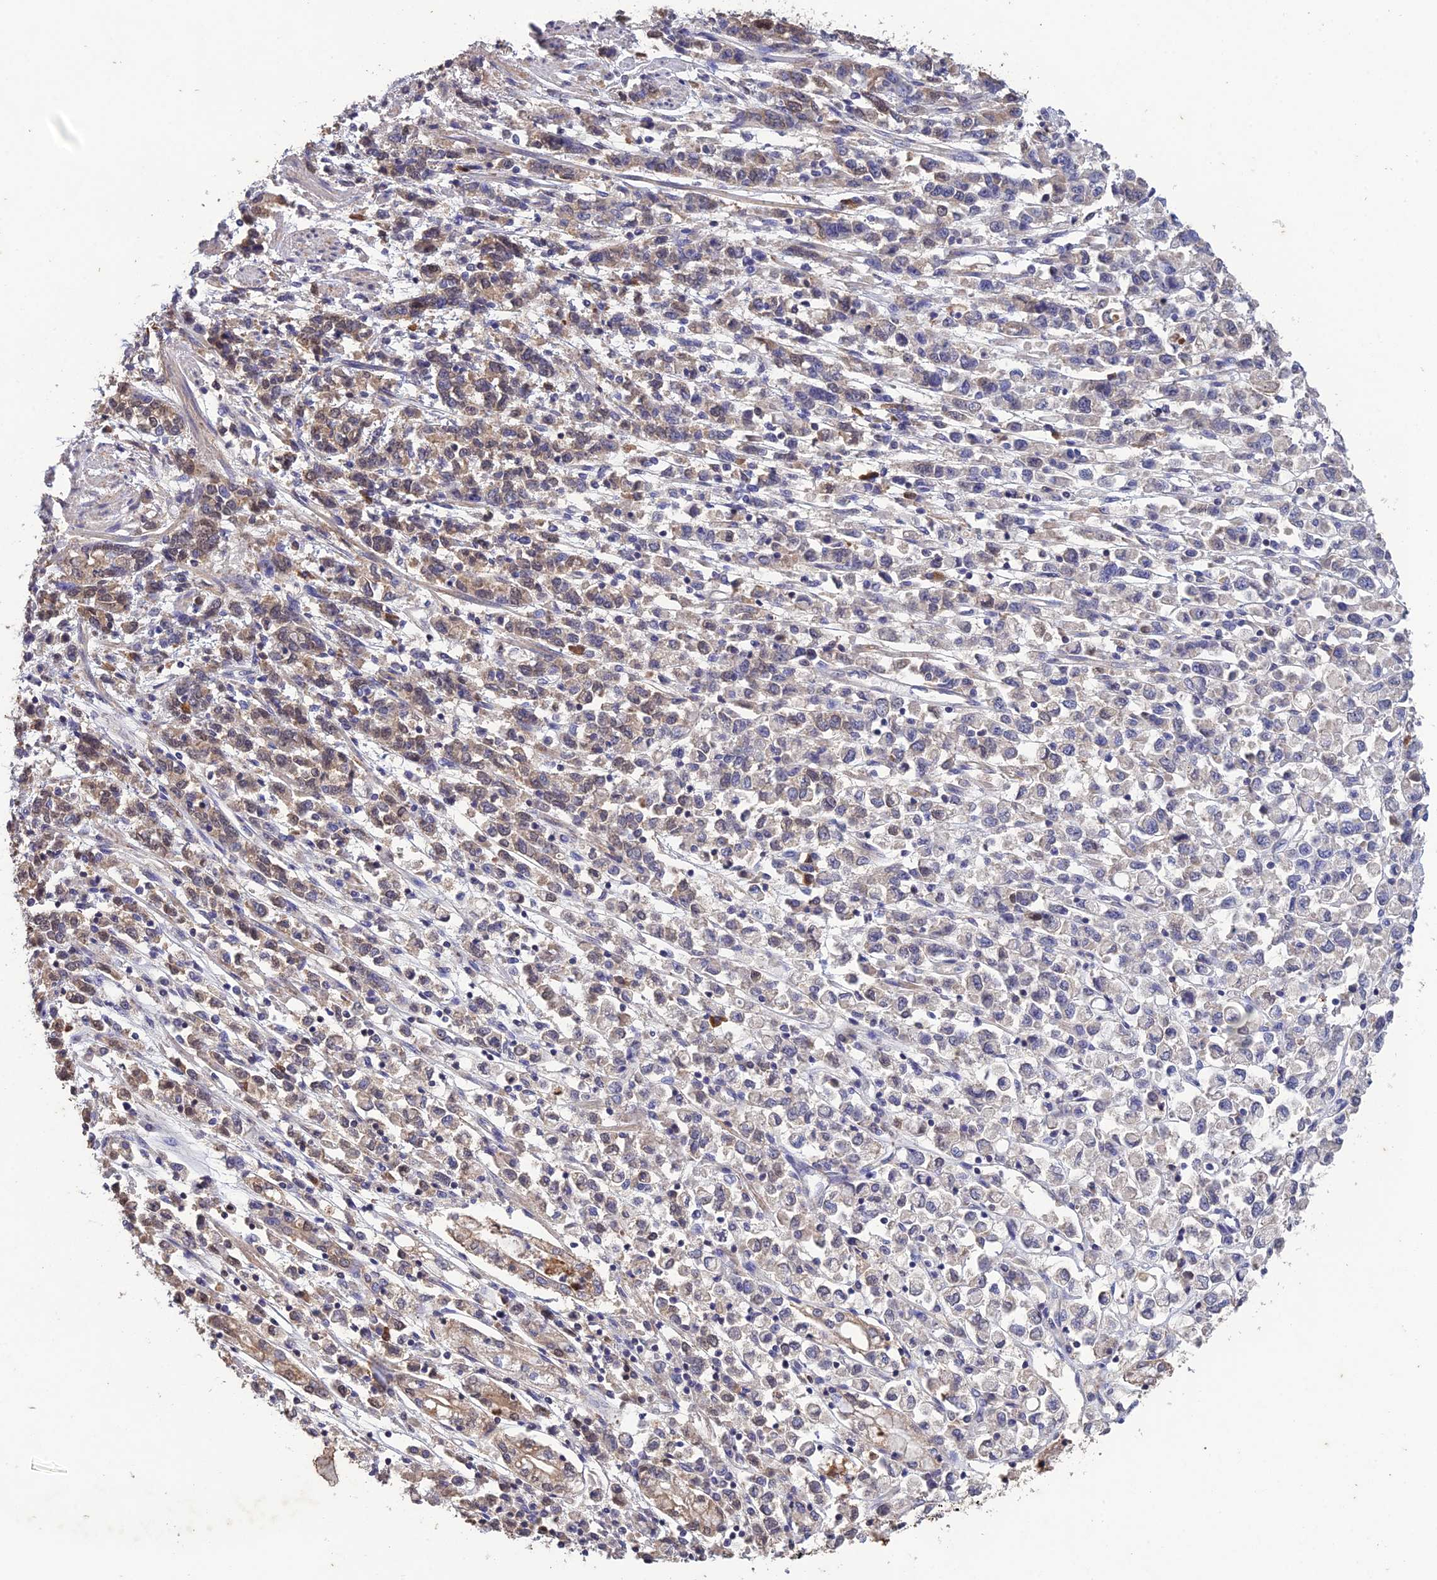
{"staining": {"intensity": "negative", "quantity": "none", "location": "none"}, "tissue": "stomach cancer", "cell_type": "Tumor cells", "image_type": "cancer", "snomed": [{"axis": "morphology", "description": "Adenocarcinoma, NOS"}, {"axis": "topography", "description": "Stomach"}], "caption": "This is an IHC photomicrograph of human stomach adenocarcinoma. There is no positivity in tumor cells.", "gene": "SLC39A13", "patient": {"sex": "female", "age": 76}}